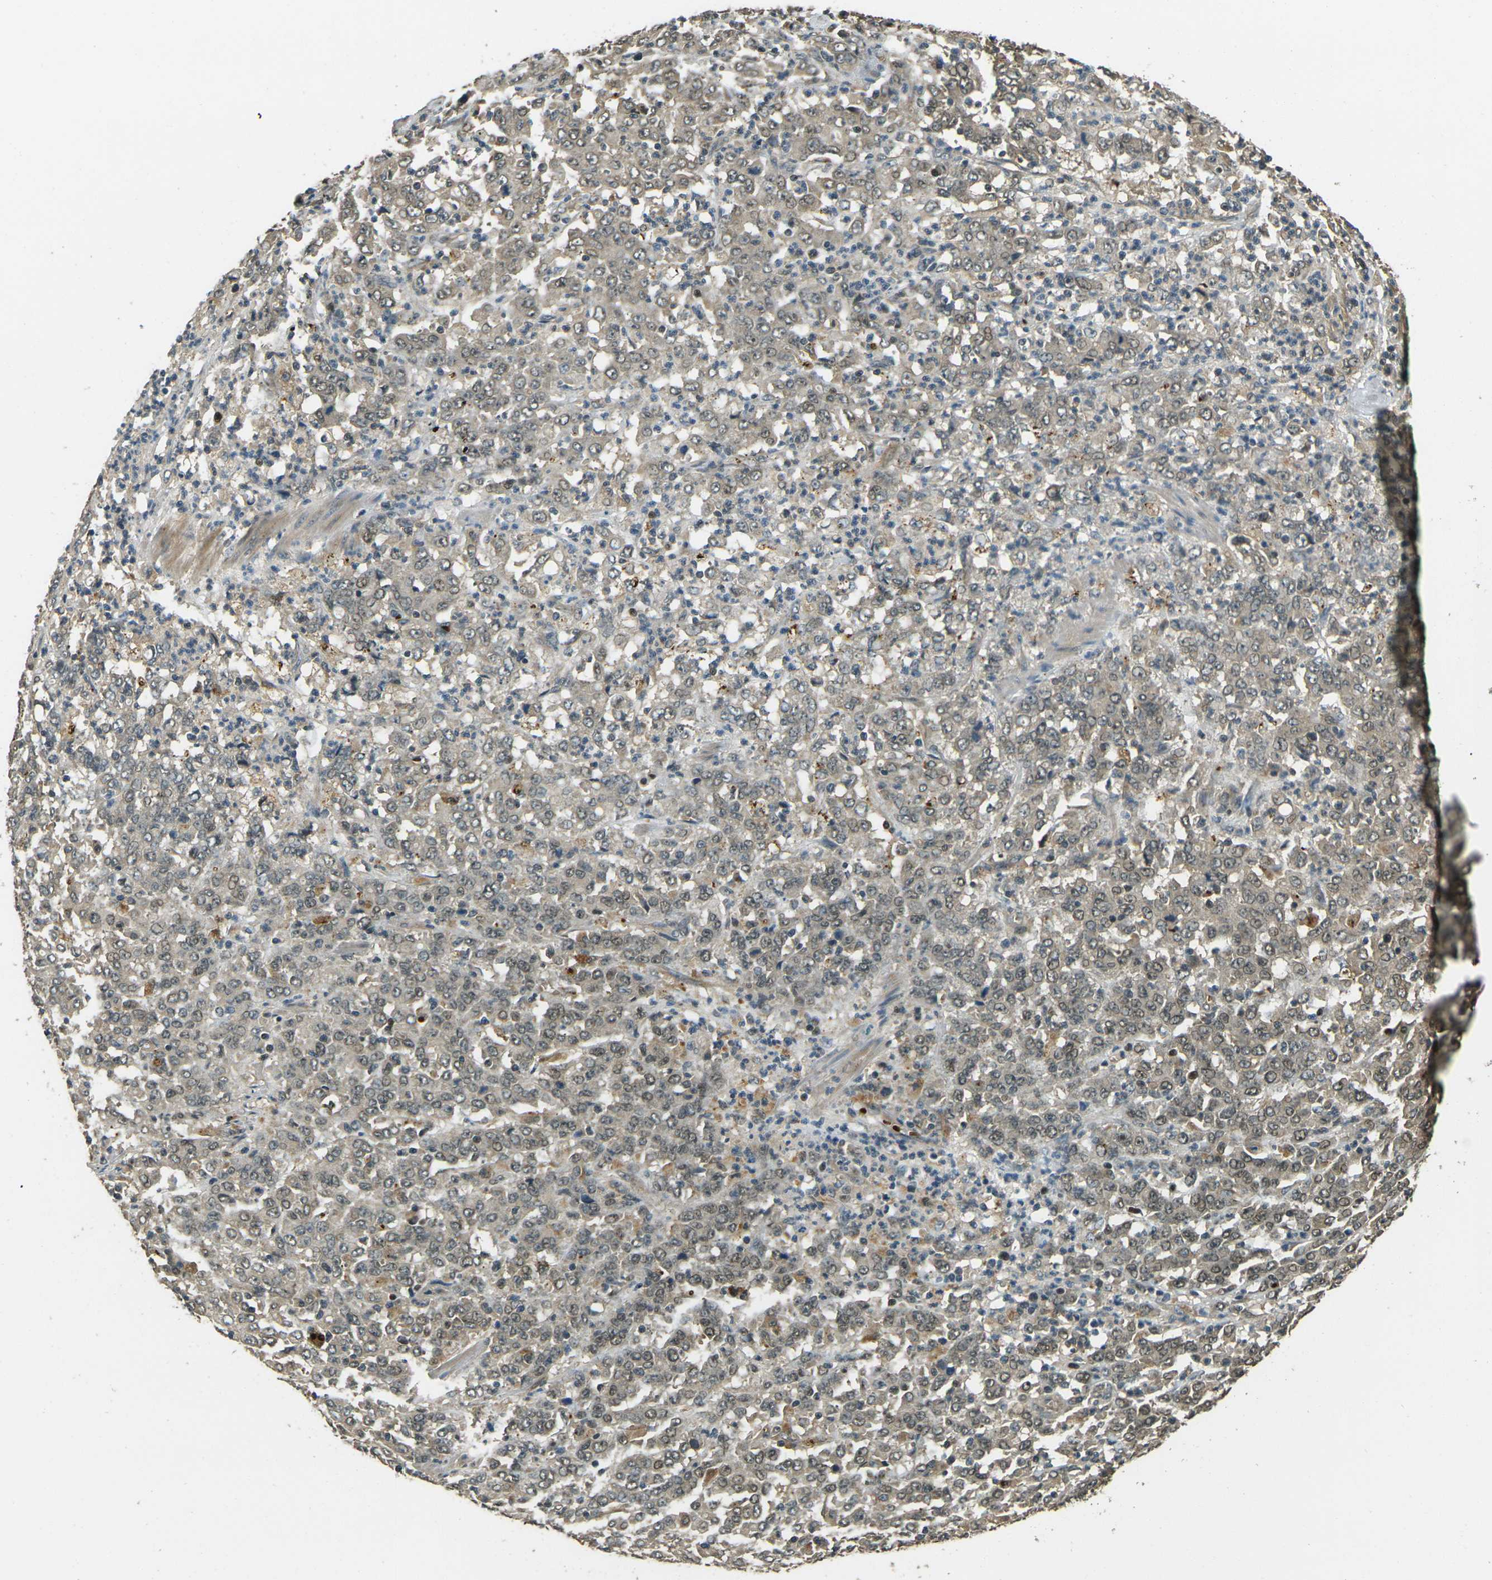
{"staining": {"intensity": "weak", "quantity": ">75%", "location": "cytoplasmic/membranous,nuclear"}, "tissue": "stomach cancer", "cell_type": "Tumor cells", "image_type": "cancer", "snomed": [{"axis": "morphology", "description": "Adenocarcinoma, NOS"}, {"axis": "topography", "description": "Stomach, lower"}], "caption": "Stomach cancer stained for a protein (brown) reveals weak cytoplasmic/membranous and nuclear positive positivity in approximately >75% of tumor cells.", "gene": "TOR1A", "patient": {"sex": "female", "age": 71}}